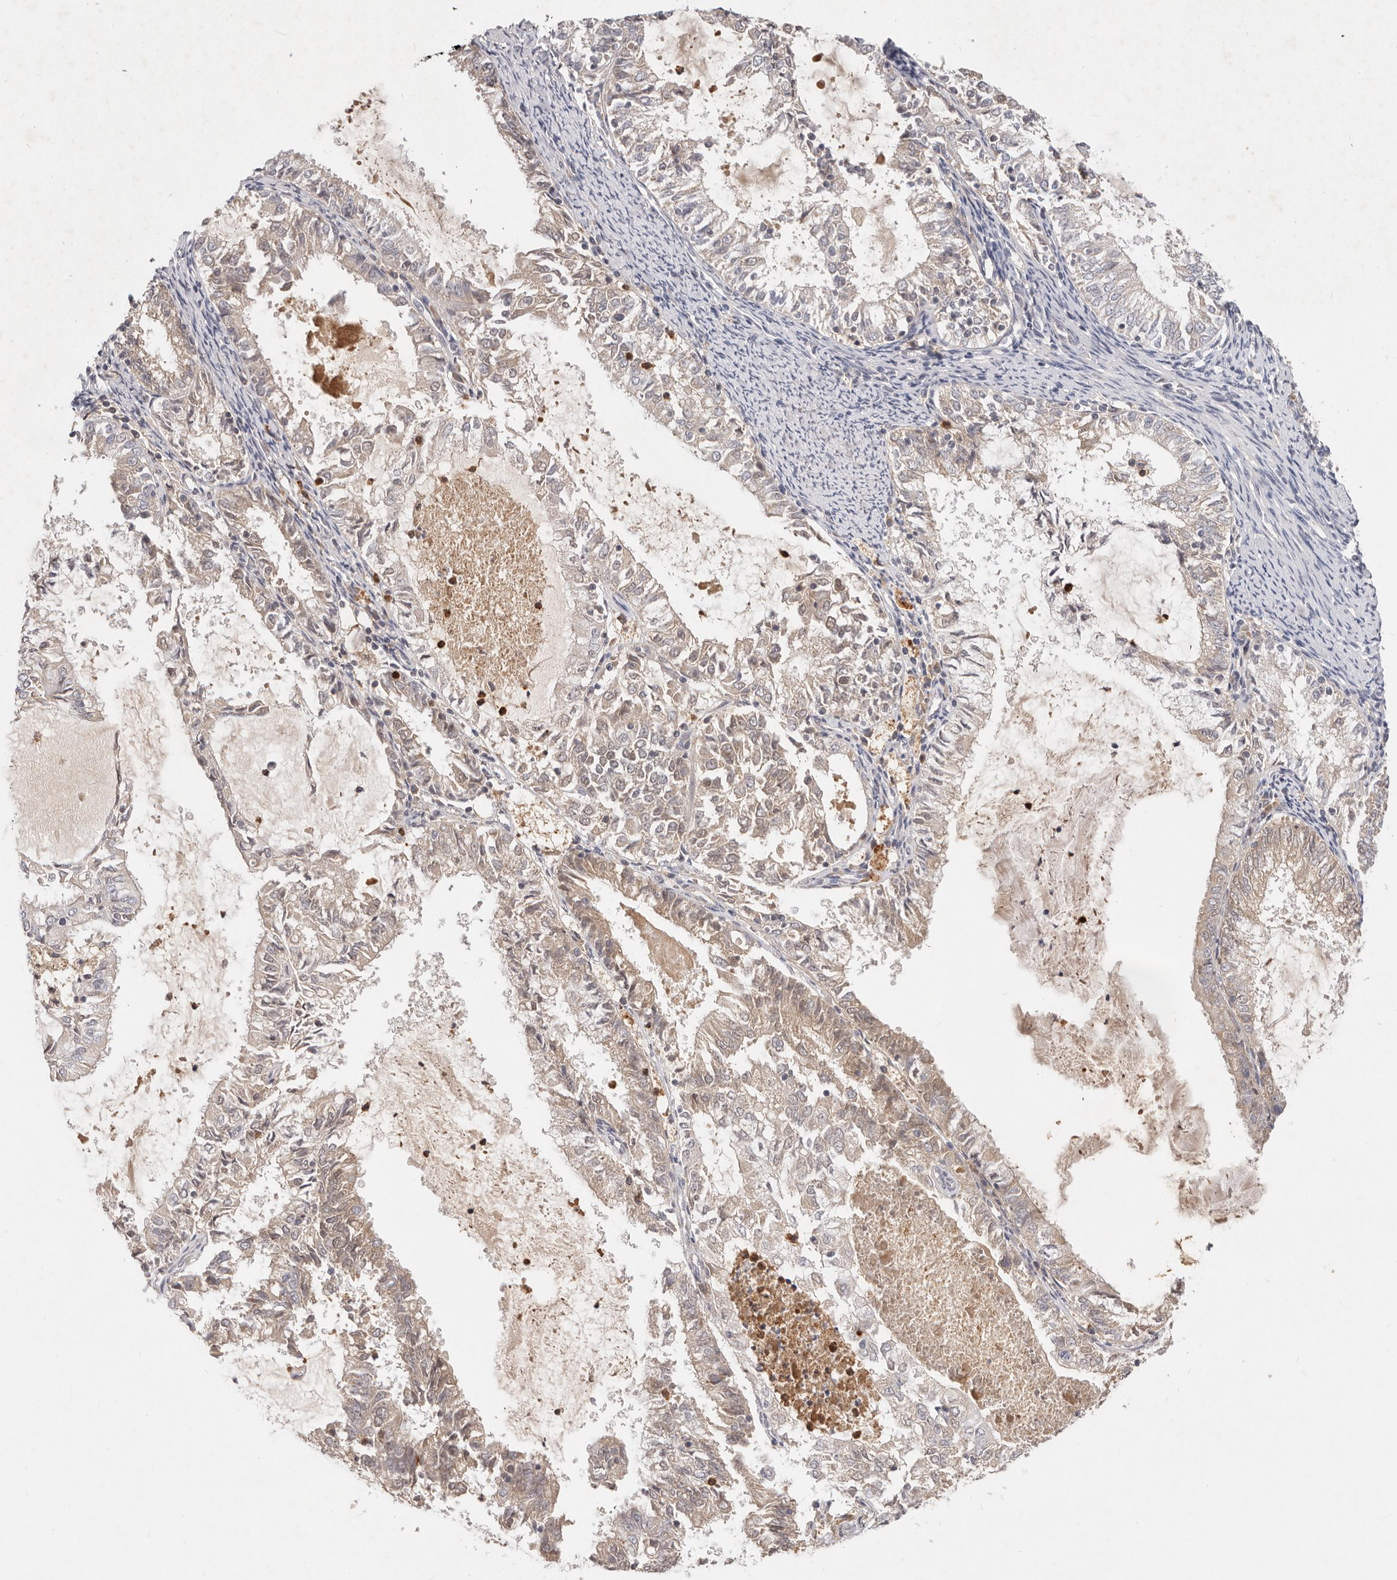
{"staining": {"intensity": "weak", "quantity": "25%-75%", "location": "cytoplasmic/membranous,nuclear"}, "tissue": "endometrial cancer", "cell_type": "Tumor cells", "image_type": "cancer", "snomed": [{"axis": "morphology", "description": "Adenocarcinoma, NOS"}, {"axis": "topography", "description": "Endometrium"}], "caption": "Protein expression analysis of human endometrial adenocarcinoma reveals weak cytoplasmic/membranous and nuclear staining in about 25%-75% of tumor cells. (brown staining indicates protein expression, while blue staining denotes nuclei).", "gene": "USP49", "patient": {"sex": "female", "age": 57}}